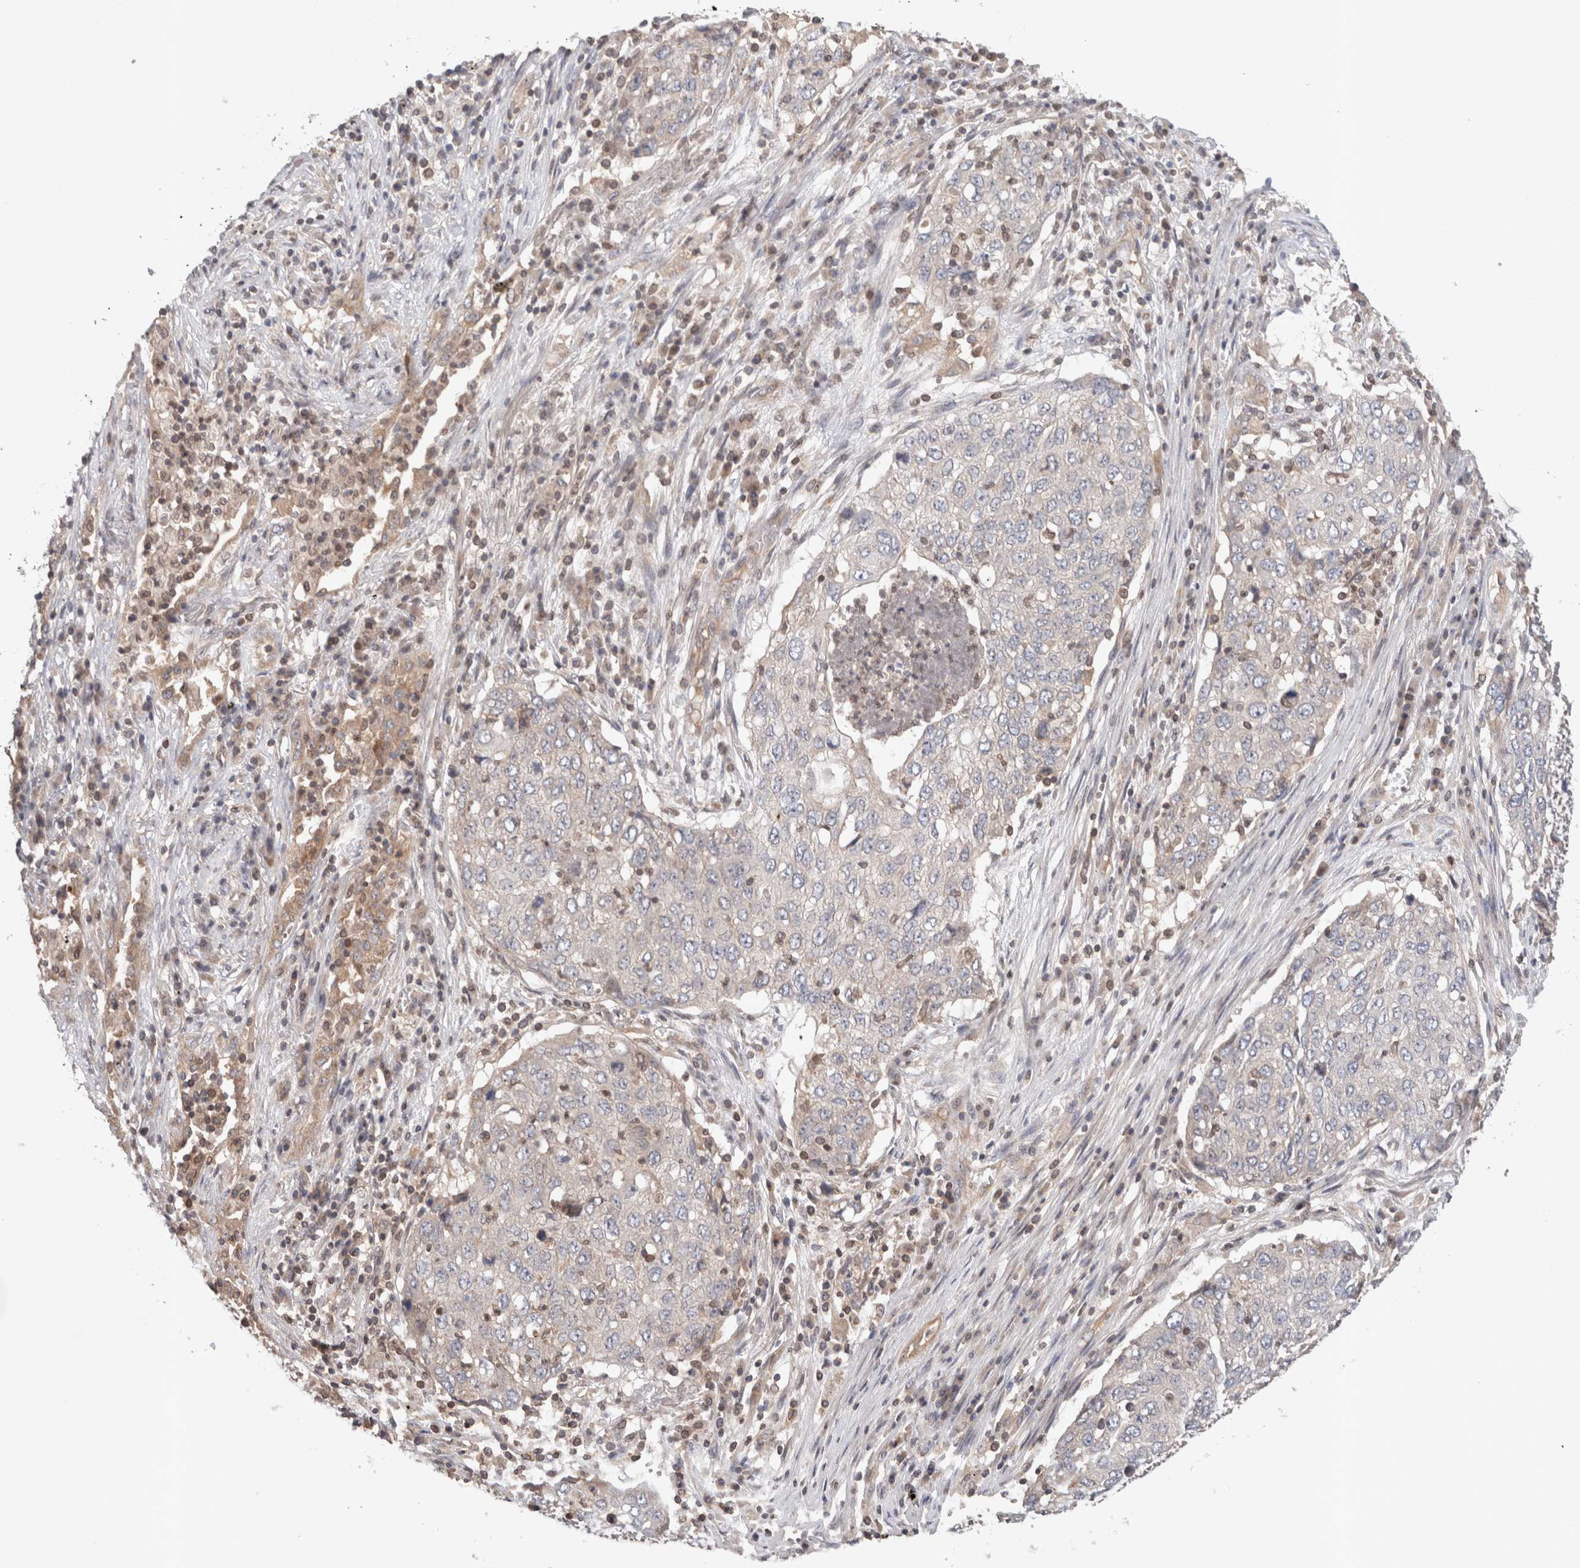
{"staining": {"intensity": "negative", "quantity": "none", "location": "none"}, "tissue": "lung cancer", "cell_type": "Tumor cells", "image_type": "cancer", "snomed": [{"axis": "morphology", "description": "Squamous cell carcinoma, NOS"}, {"axis": "topography", "description": "Lung"}], "caption": "The IHC image has no significant staining in tumor cells of lung cancer tissue.", "gene": "SIKE1", "patient": {"sex": "female", "age": 63}}